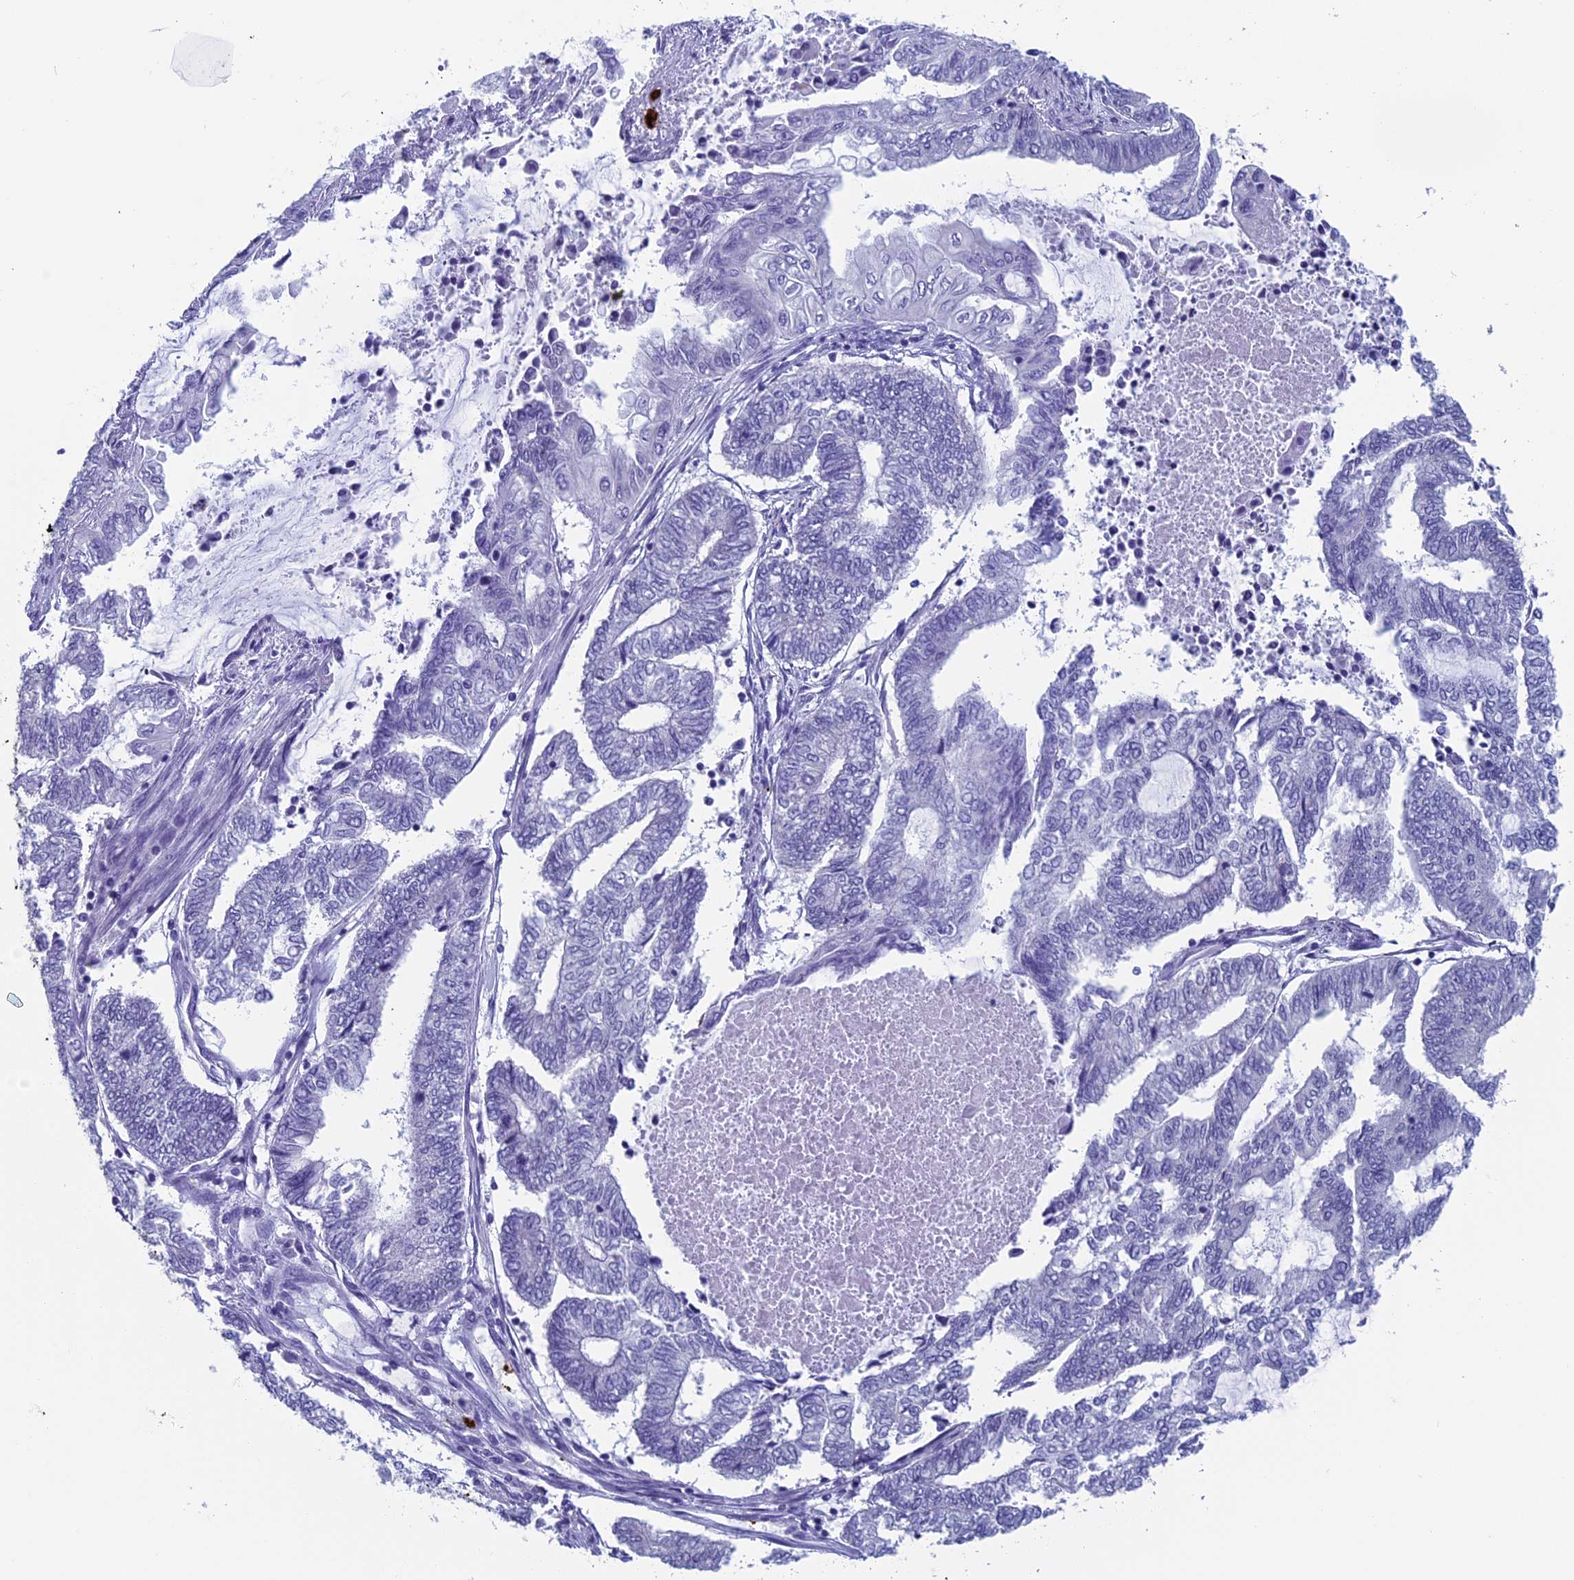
{"staining": {"intensity": "negative", "quantity": "none", "location": "none"}, "tissue": "endometrial cancer", "cell_type": "Tumor cells", "image_type": "cancer", "snomed": [{"axis": "morphology", "description": "Adenocarcinoma, NOS"}, {"axis": "topography", "description": "Uterus"}, {"axis": "topography", "description": "Endometrium"}], "caption": "Protein analysis of endometrial adenocarcinoma demonstrates no significant expression in tumor cells. Nuclei are stained in blue.", "gene": "AIFM2", "patient": {"sex": "female", "age": 70}}